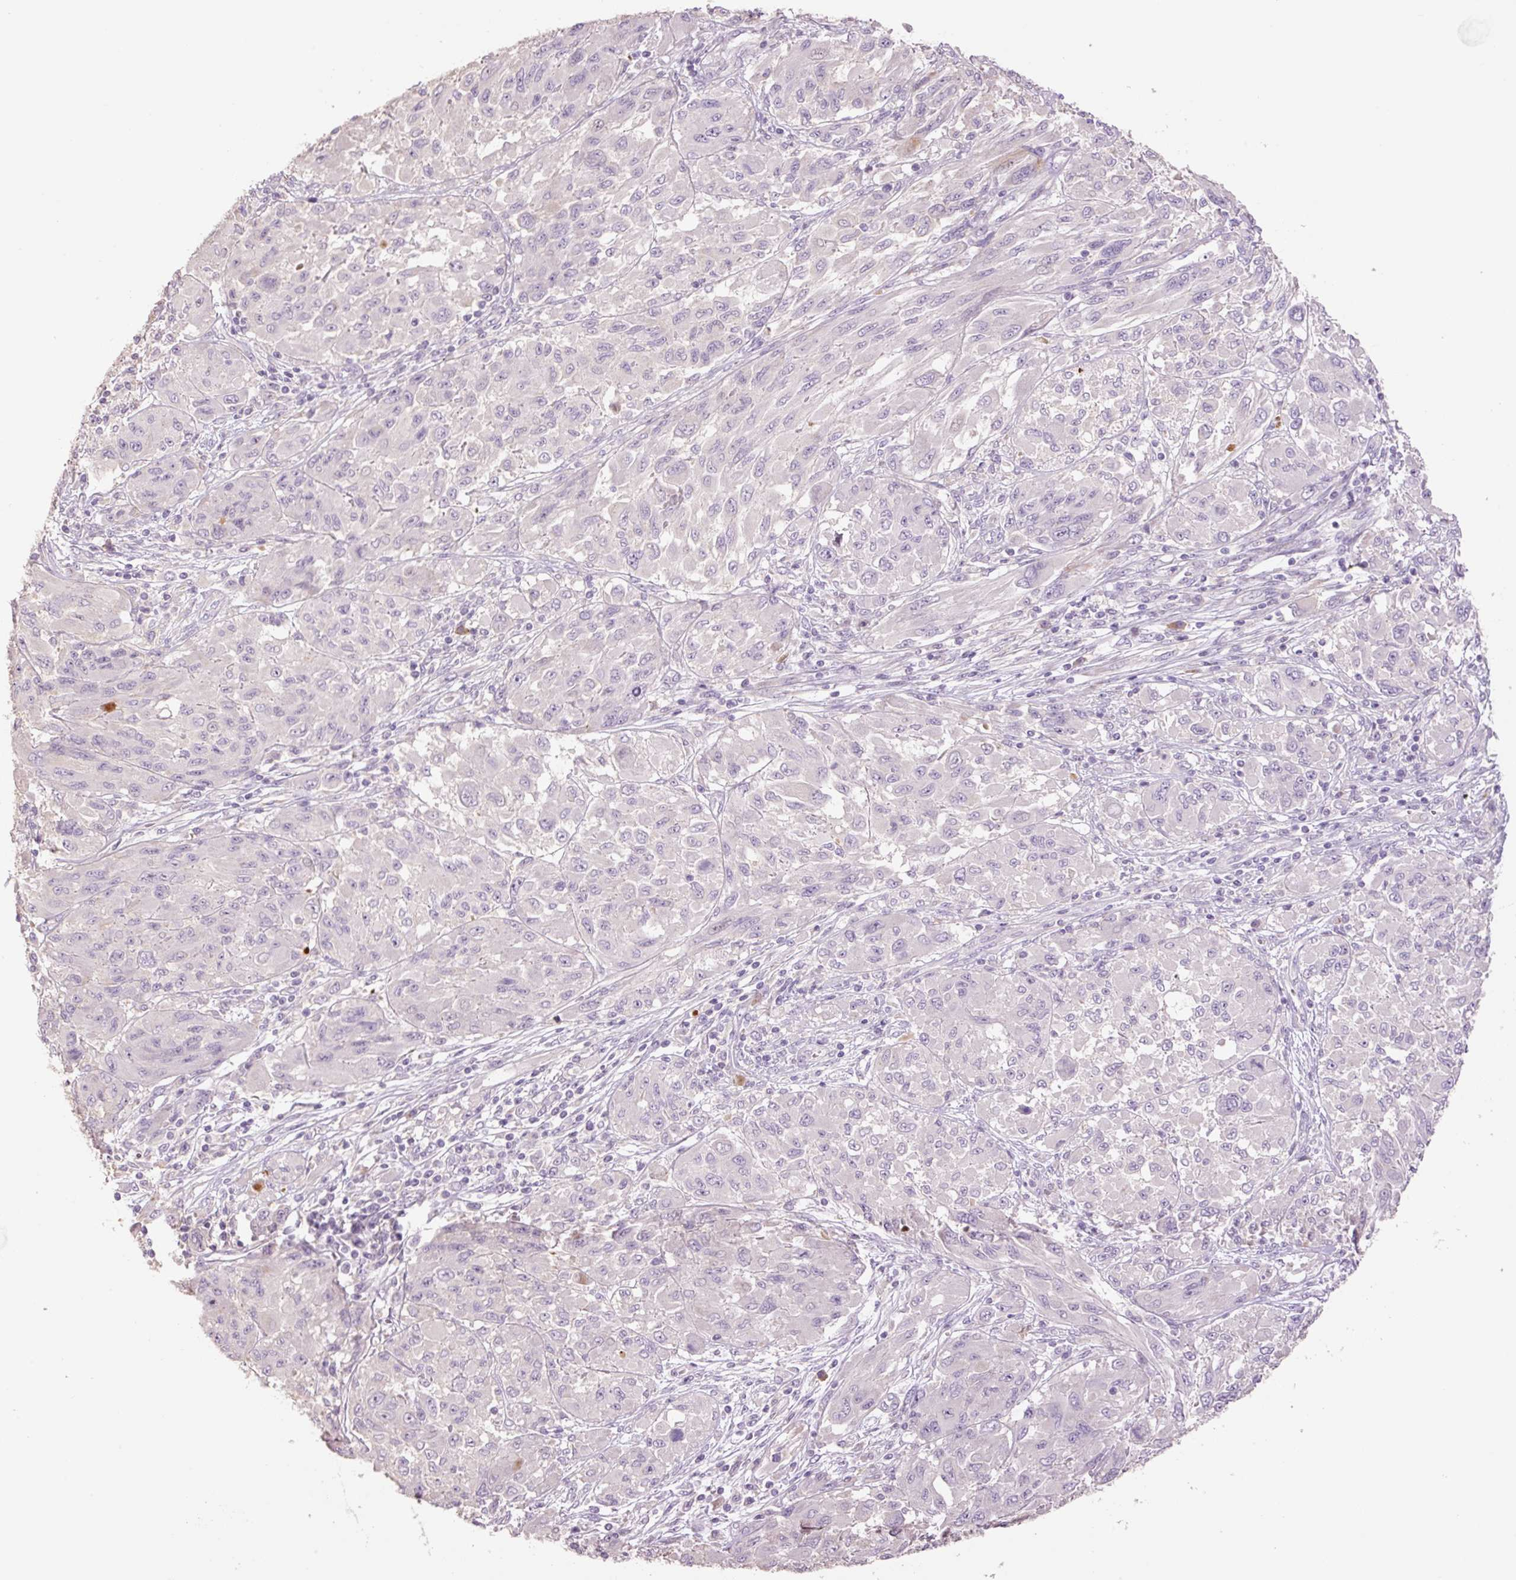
{"staining": {"intensity": "negative", "quantity": "none", "location": "none"}, "tissue": "melanoma", "cell_type": "Tumor cells", "image_type": "cancer", "snomed": [{"axis": "morphology", "description": "Malignant melanoma, NOS"}, {"axis": "topography", "description": "Skin"}], "caption": "Malignant melanoma was stained to show a protein in brown. There is no significant staining in tumor cells.", "gene": "HAX1", "patient": {"sex": "female", "age": 91}}